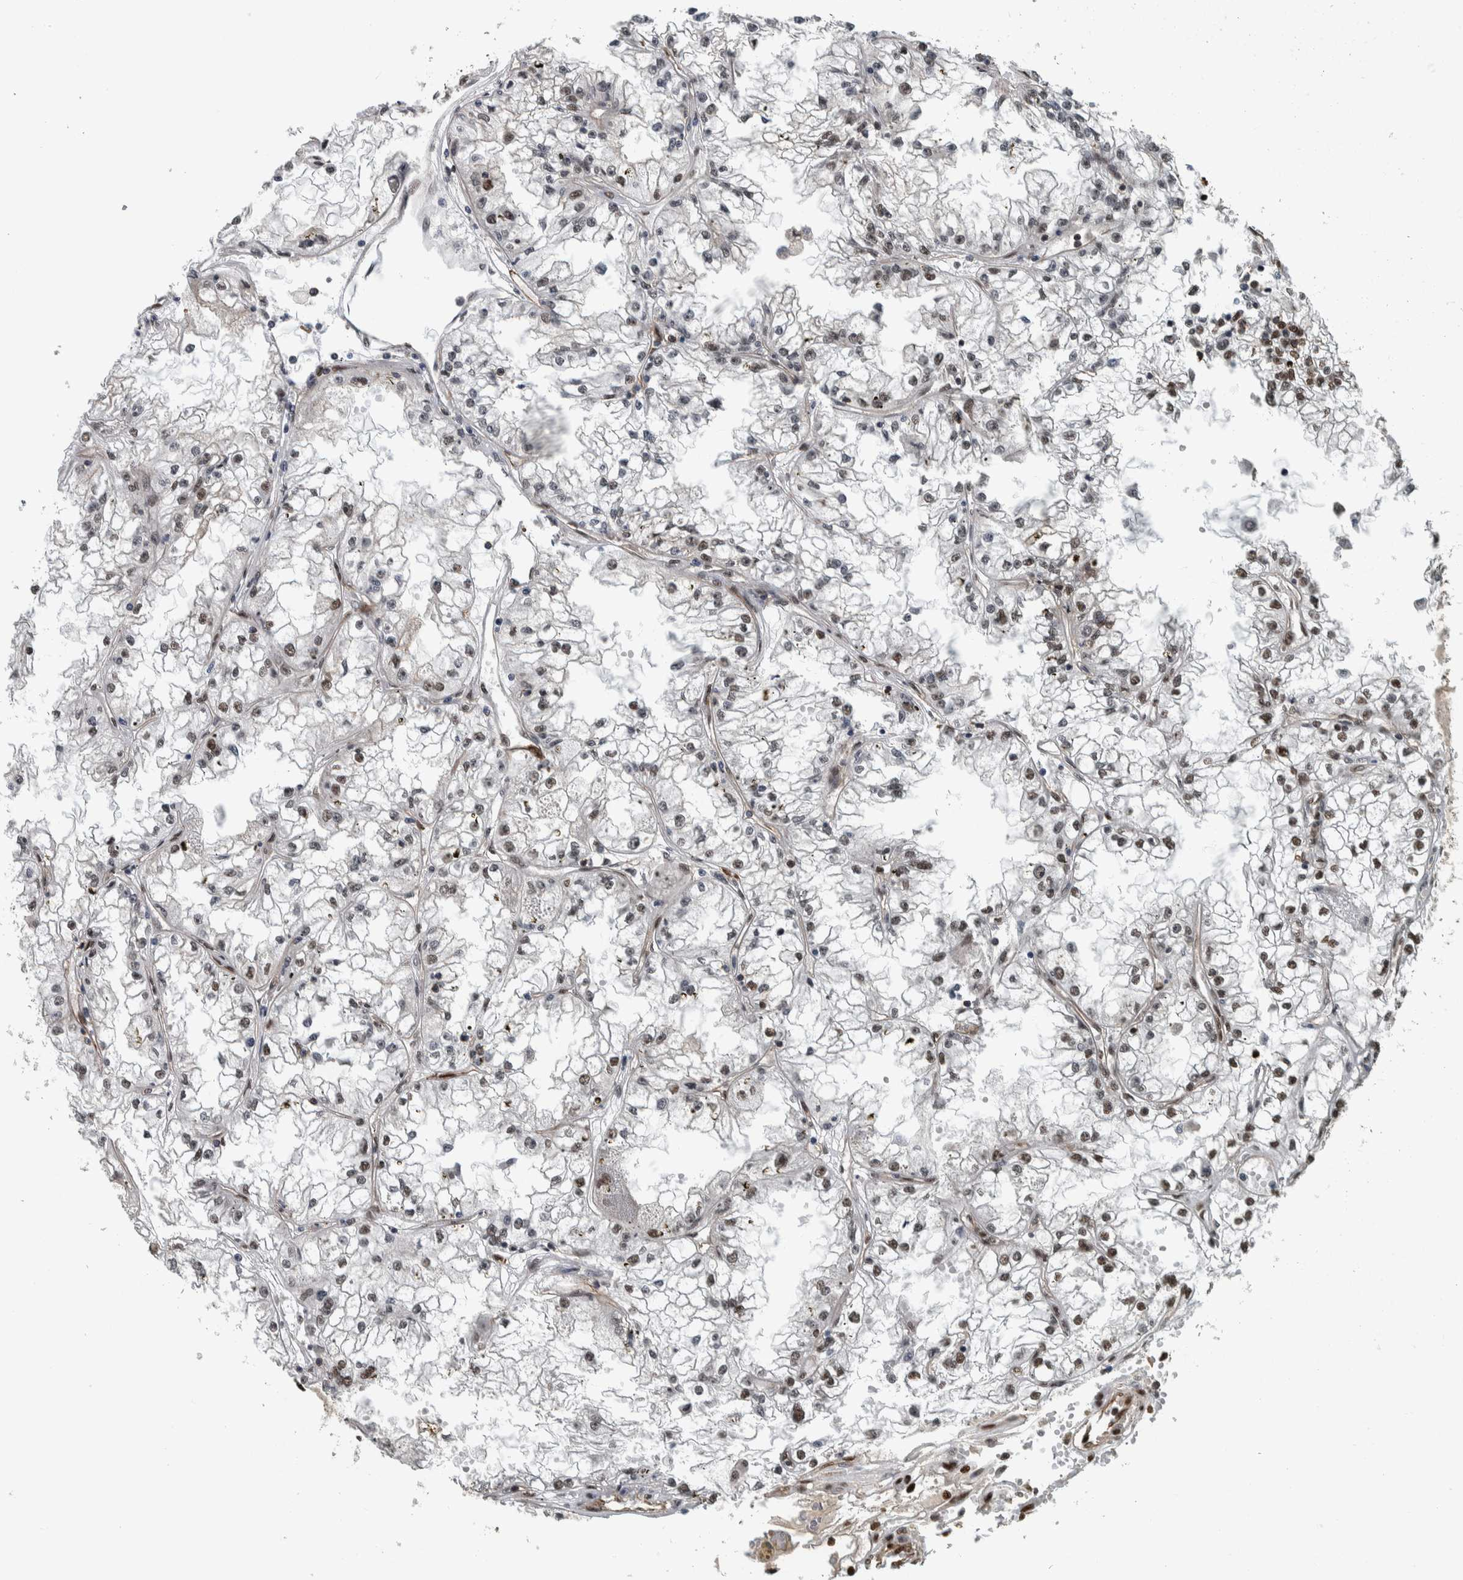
{"staining": {"intensity": "moderate", "quantity": "25%-75%", "location": "nuclear"}, "tissue": "renal cancer", "cell_type": "Tumor cells", "image_type": "cancer", "snomed": [{"axis": "morphology", "description": "Adenocarcinoma, NOS"}, {"axis": "topography", "description": "Kidney"}], "caption": "A brown stain highlights moderate nuclear positivity of a protein in renal adenocarcinoma tumor cells. The staining is performed using DAB (3,3'-diaminobenzidine) brown chromogen to label protein expression. The nuclei are counter-stained blue using hematoxylin.", "gene": "FAM135B", "patient": {"sex": "male", "age": 56}}